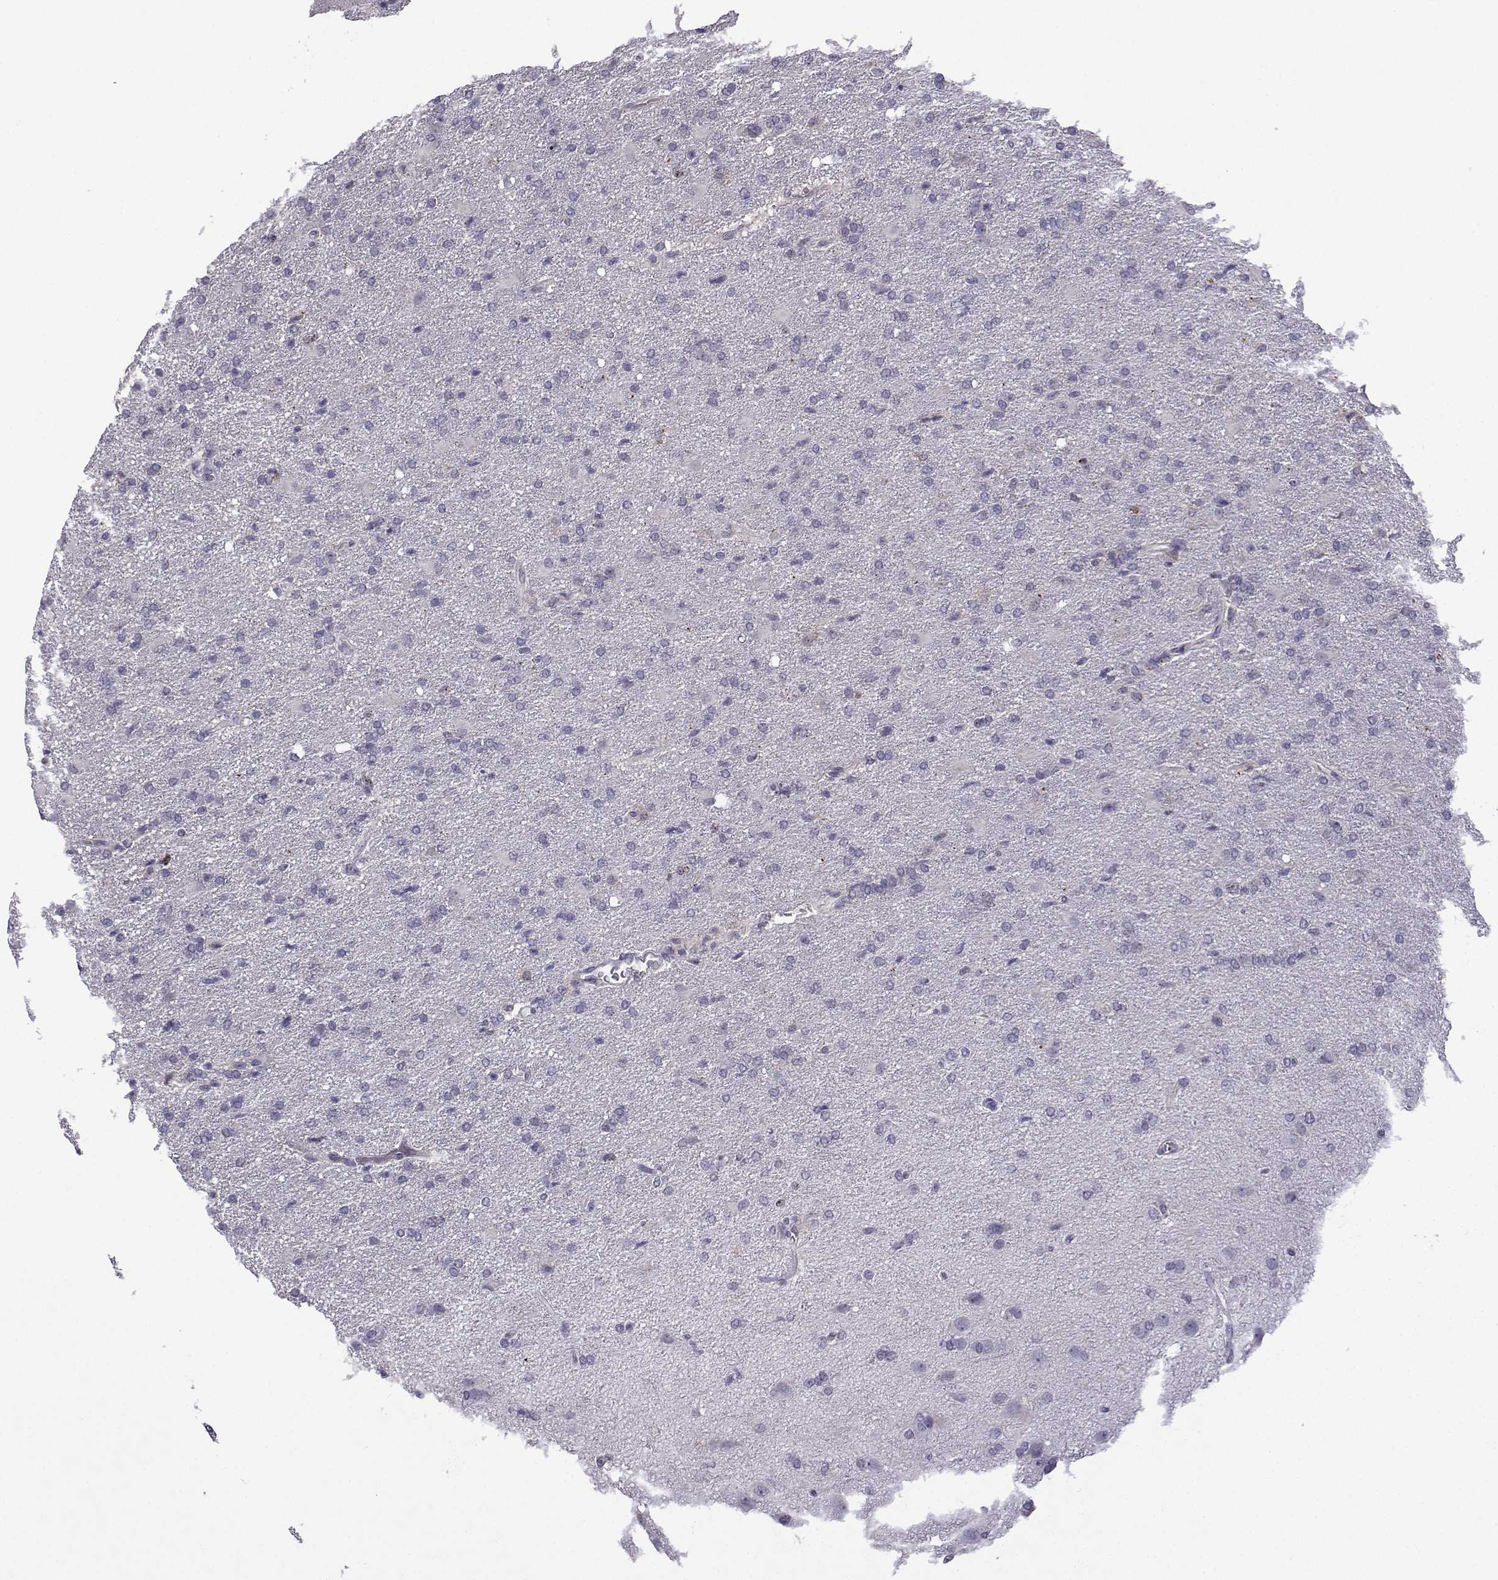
{"staining": {"intensity": "negative", "quantity": "none", "location": "none"}, "tissue": "glioma", "cell_type": "Tumor cells", "image_type": "cancer", "snomed": [{"axis": "morphology", "description": "Glioma, malignant, High grade"}, {"axis": "topography", "description": "Brain"}], "caption": "High magnification brightfield microscopy of malignant glioma (high-grade) stained with DAB (3,3'-diaminobenzidine) (brown) and counterstained with hematoxylin (blue): tumor cells show no significant expression.", "gene": "INCENP", "patient": {"sex": "male", "age": 68}}